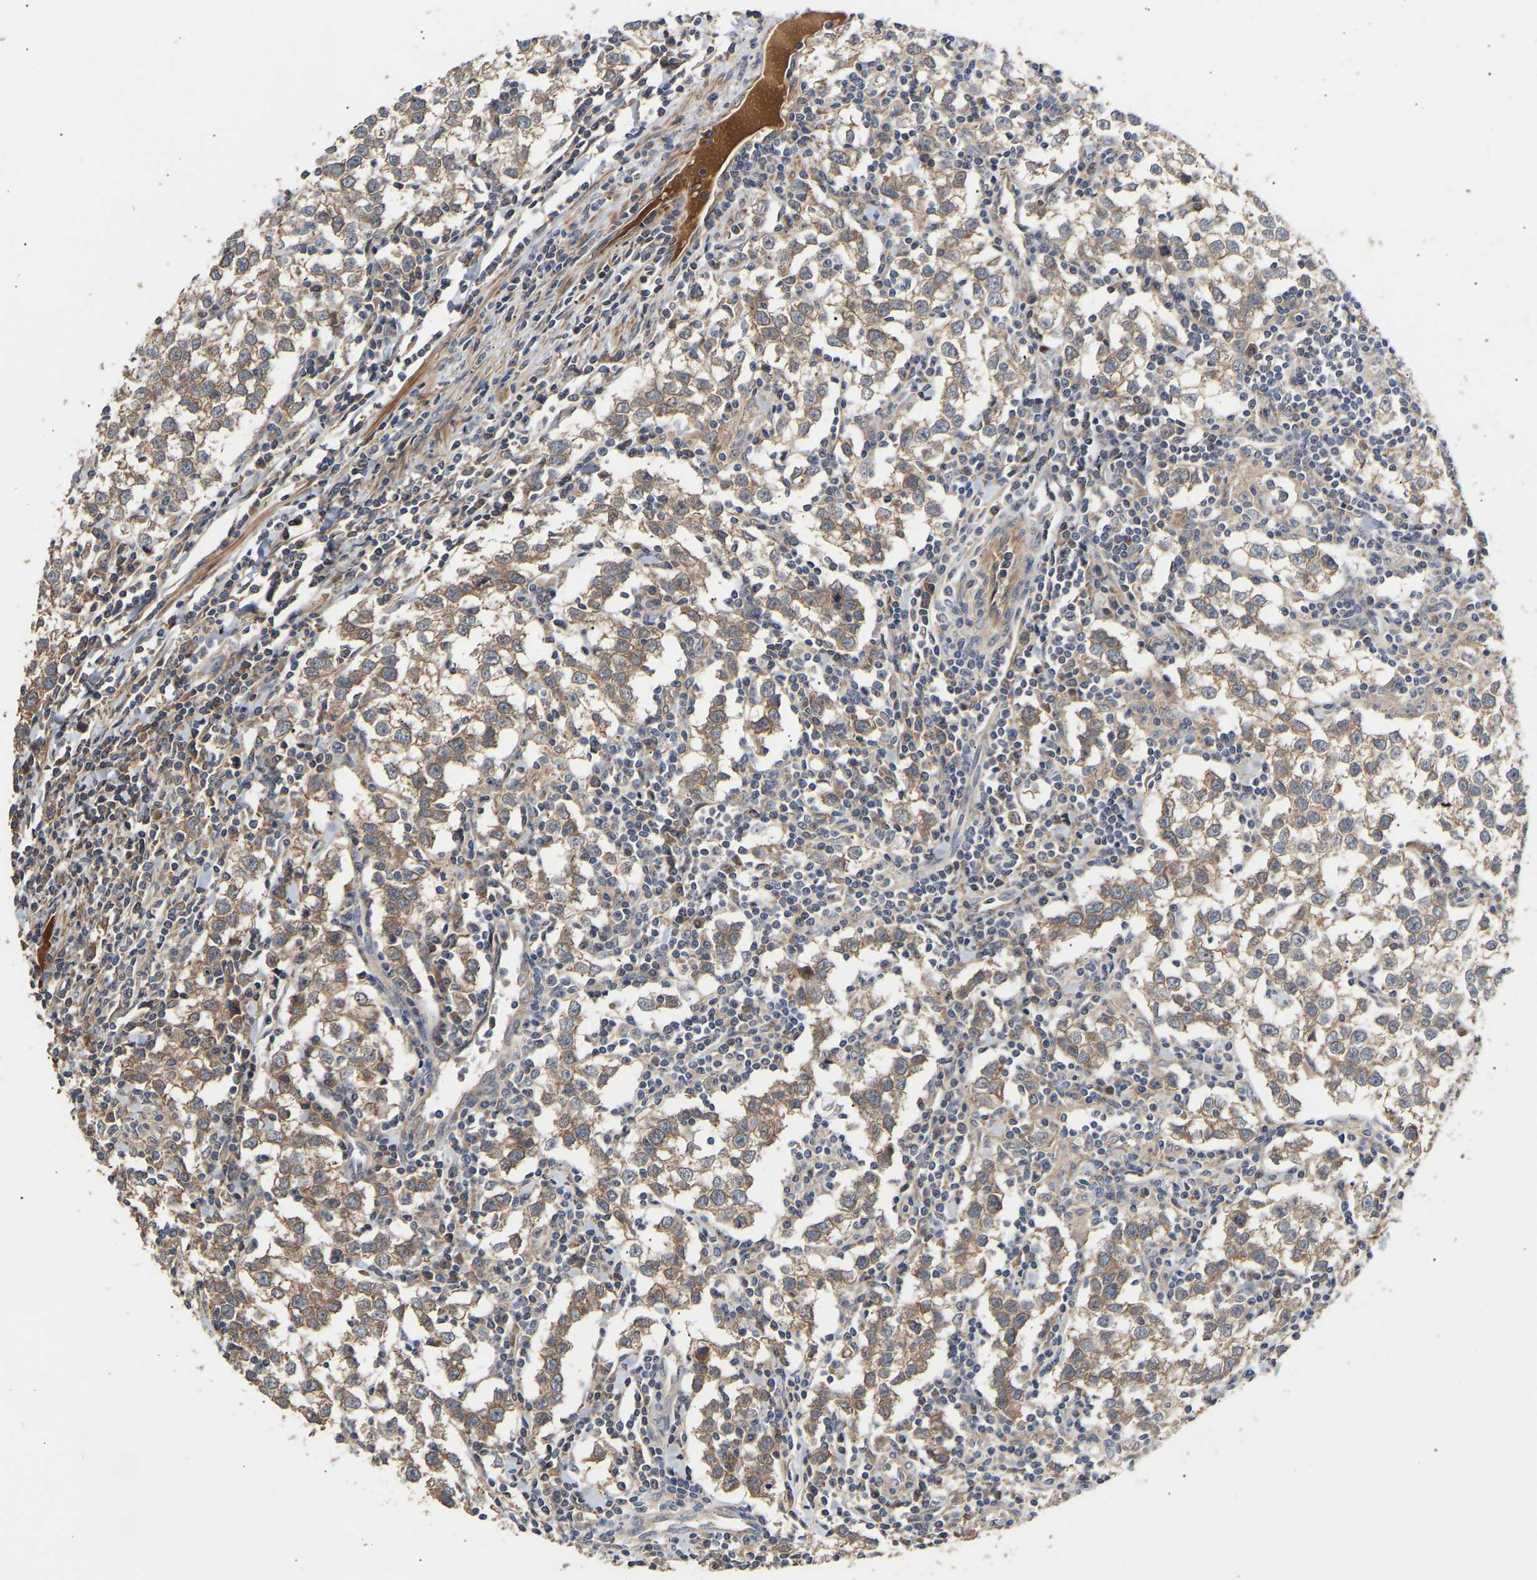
{"staining": {"intensity": "moderate", "quantity": ">75%", "location": "cytoplasmic/membranous"}, "tissue": "testis cancer", "cell_type": "Tumor cells", "image_type": "cancer", "snomed": [{"axis": "morphology", "description": "Seminoma, NOS"}, {"axis": "morphology", "description": "Carcinoma, Embryonal, NOS"}, {"axis": "topography", "description": "Testis"}], "caption": "Immunohistochemical staining of testis embryonal carcinoma shows medium levels of moderate cytoplasmic/membranous staining in approximately >75% of tumor cells. Nuclei are stained in blue.", "gene": "KASH5", "patient": {"sex": "male", "age": 36}}